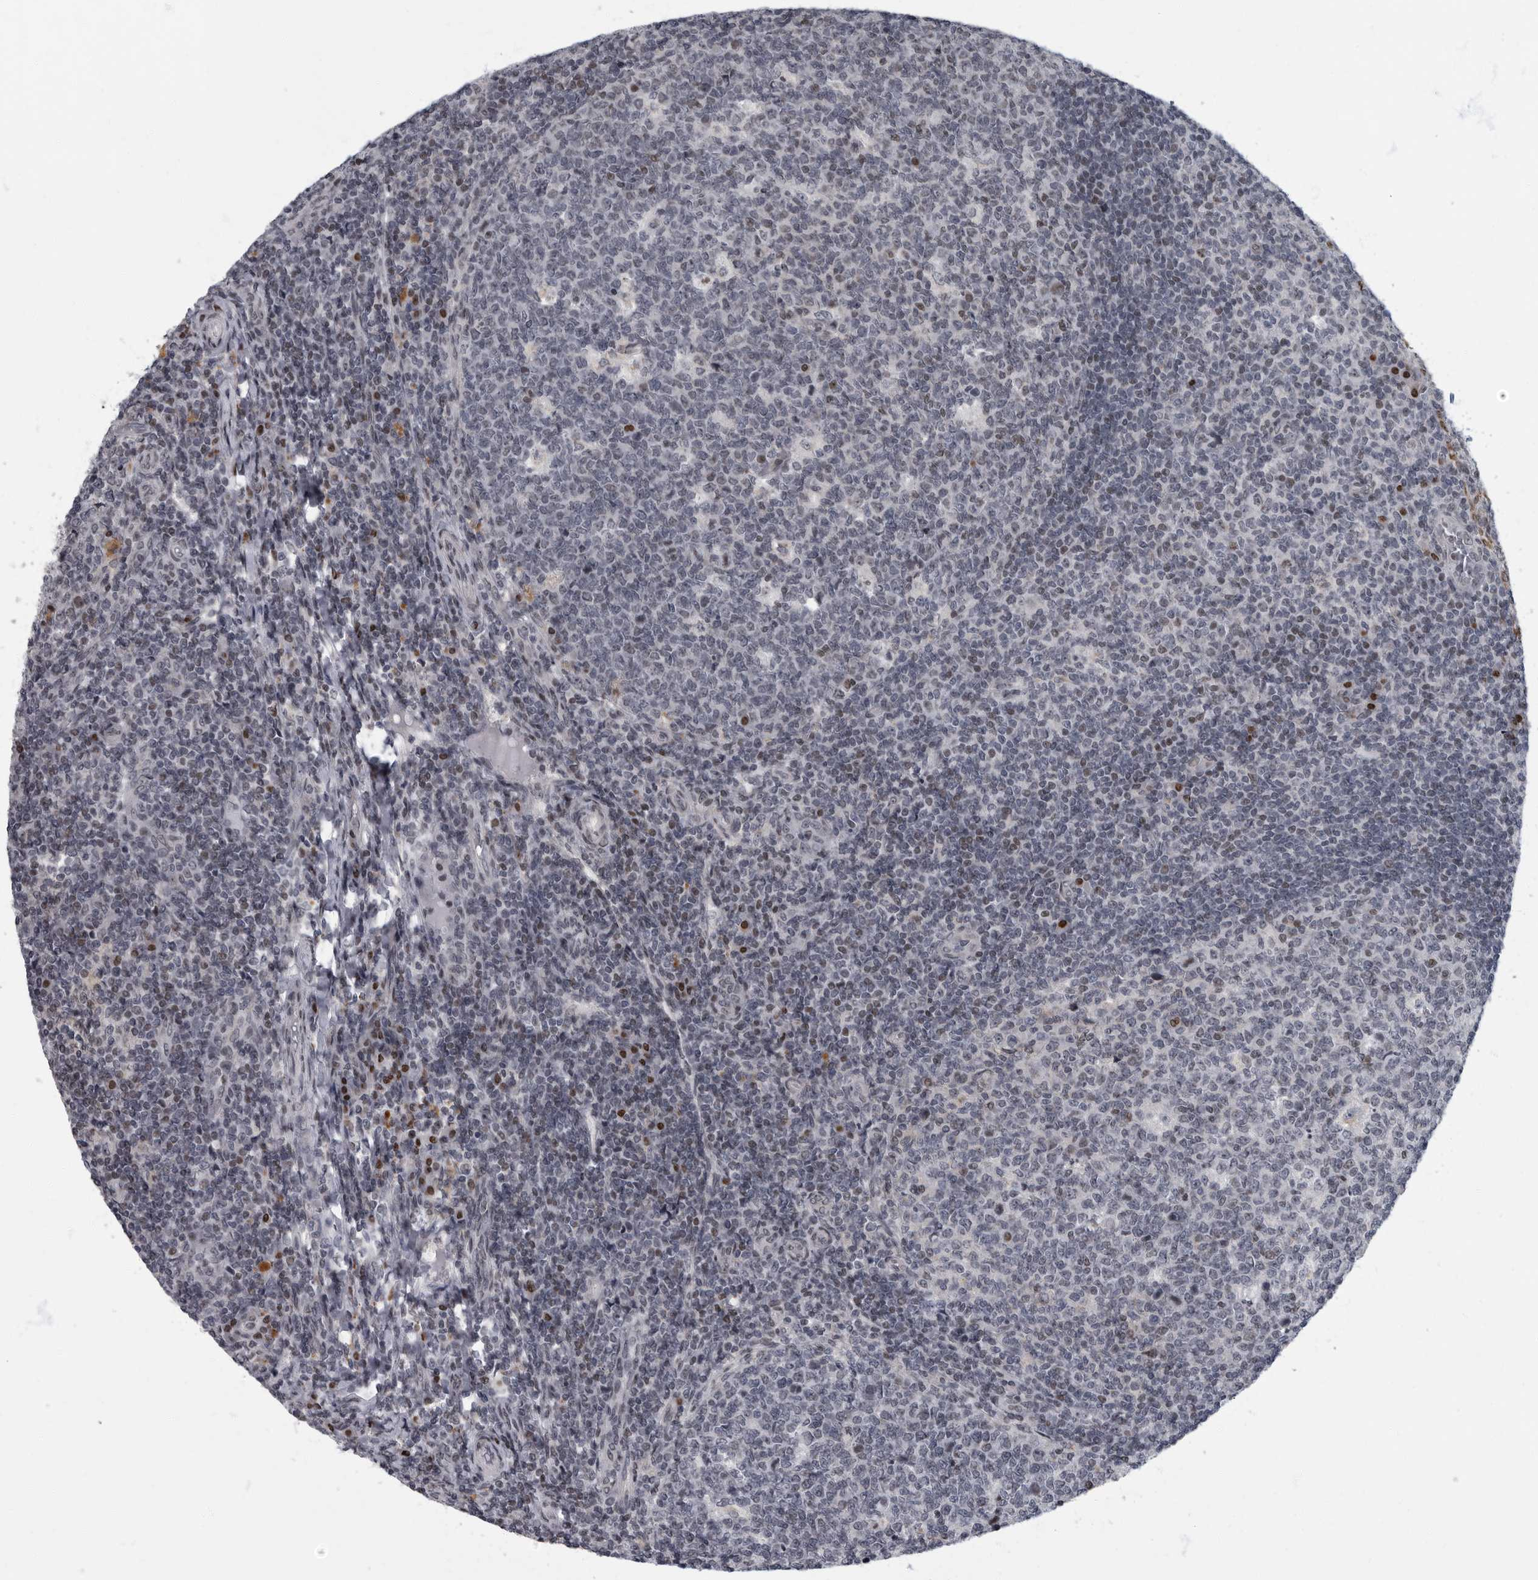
{"staining": {"intensity": "moderate", "quantity": "<25%", "location": "nuclear"}, "tissue": "tonsil", "cell_type": "Germinal center cells", "image_type": "normal", "snomed": [{"axis": "morphology", "description": "Normal tissue, NOS"}, {"axis": "topography", "description": "Tonsil"}], "caption": "A histopathology image of human tonsil stained for a protein exhibits moderate nuclear brown staining in germinal center cells. The protein is stained brown, and the nuclei are stained in blue (DAB (3,3'-diaminobenzidine) IHC with brightfield microscopy, high magnification).", "gene": "EVI5", "patient": {"sex": "female", "age": 19}}